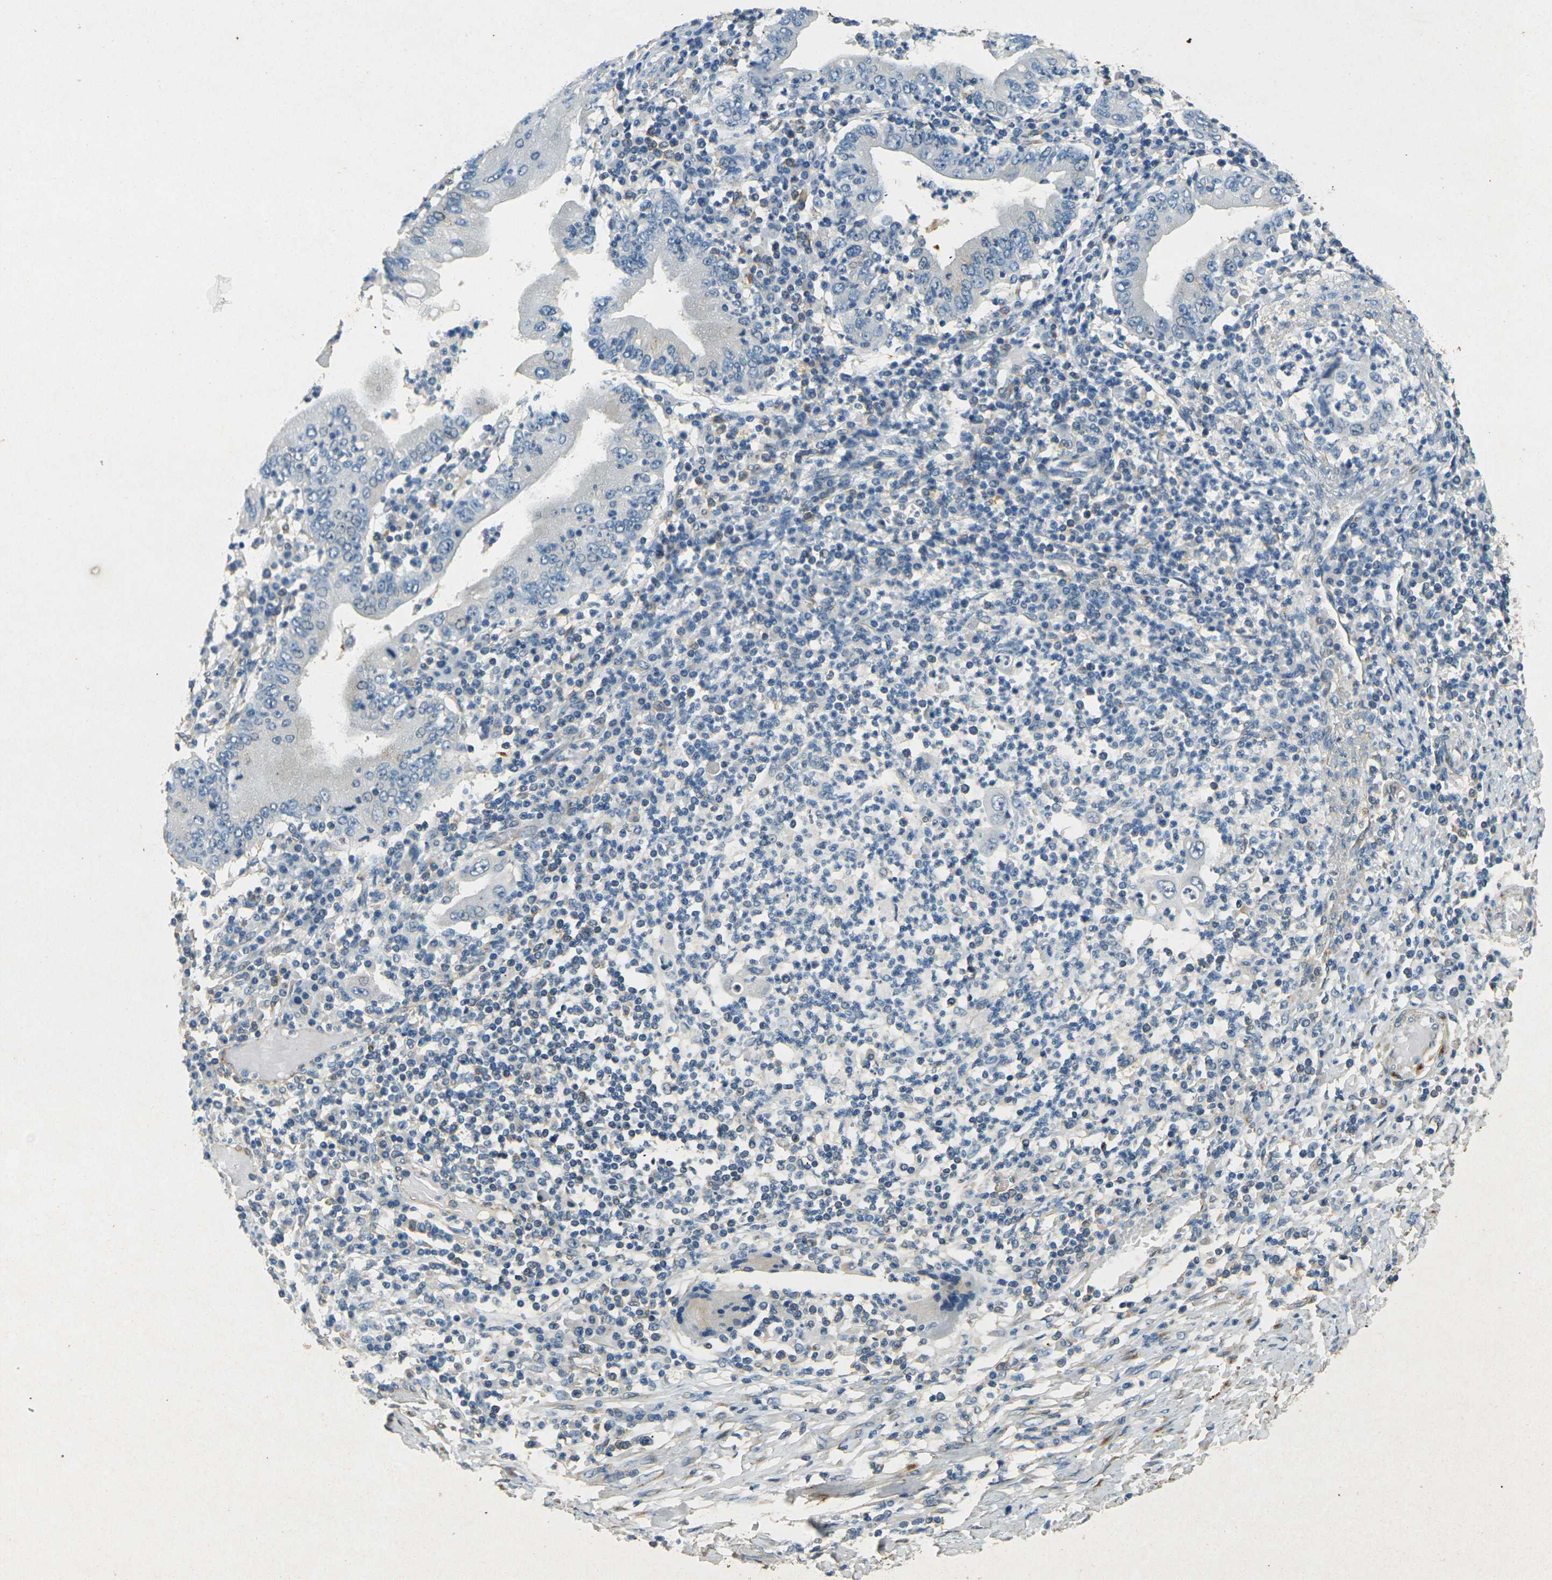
{"staining": {"intensity": "negative", "quantity": "none", "location": "none"}, "tissue": "stomach cancer", "cell_type": "Tumor cells", "image_type": "cancer", "snomed": [{"axis": "morphology", "description": "Normal tissue, NOS"}, {"axis": "morphology", "description": "Adenocarcinoma, NOS"}, {"axis": "topography", "description": "Esophagus"}, {"axis": "topography", "description": "Stomach, upper"}, {"axis": "topography", "description": "Peripheral nerve tissue"}], "caption": "Stomach adenocarcinoma was stained to show a protein in brown. There is no significant staining in tumor cells.", "gene": "SORT1", "patient": {"sex": "male", "age": 62}}